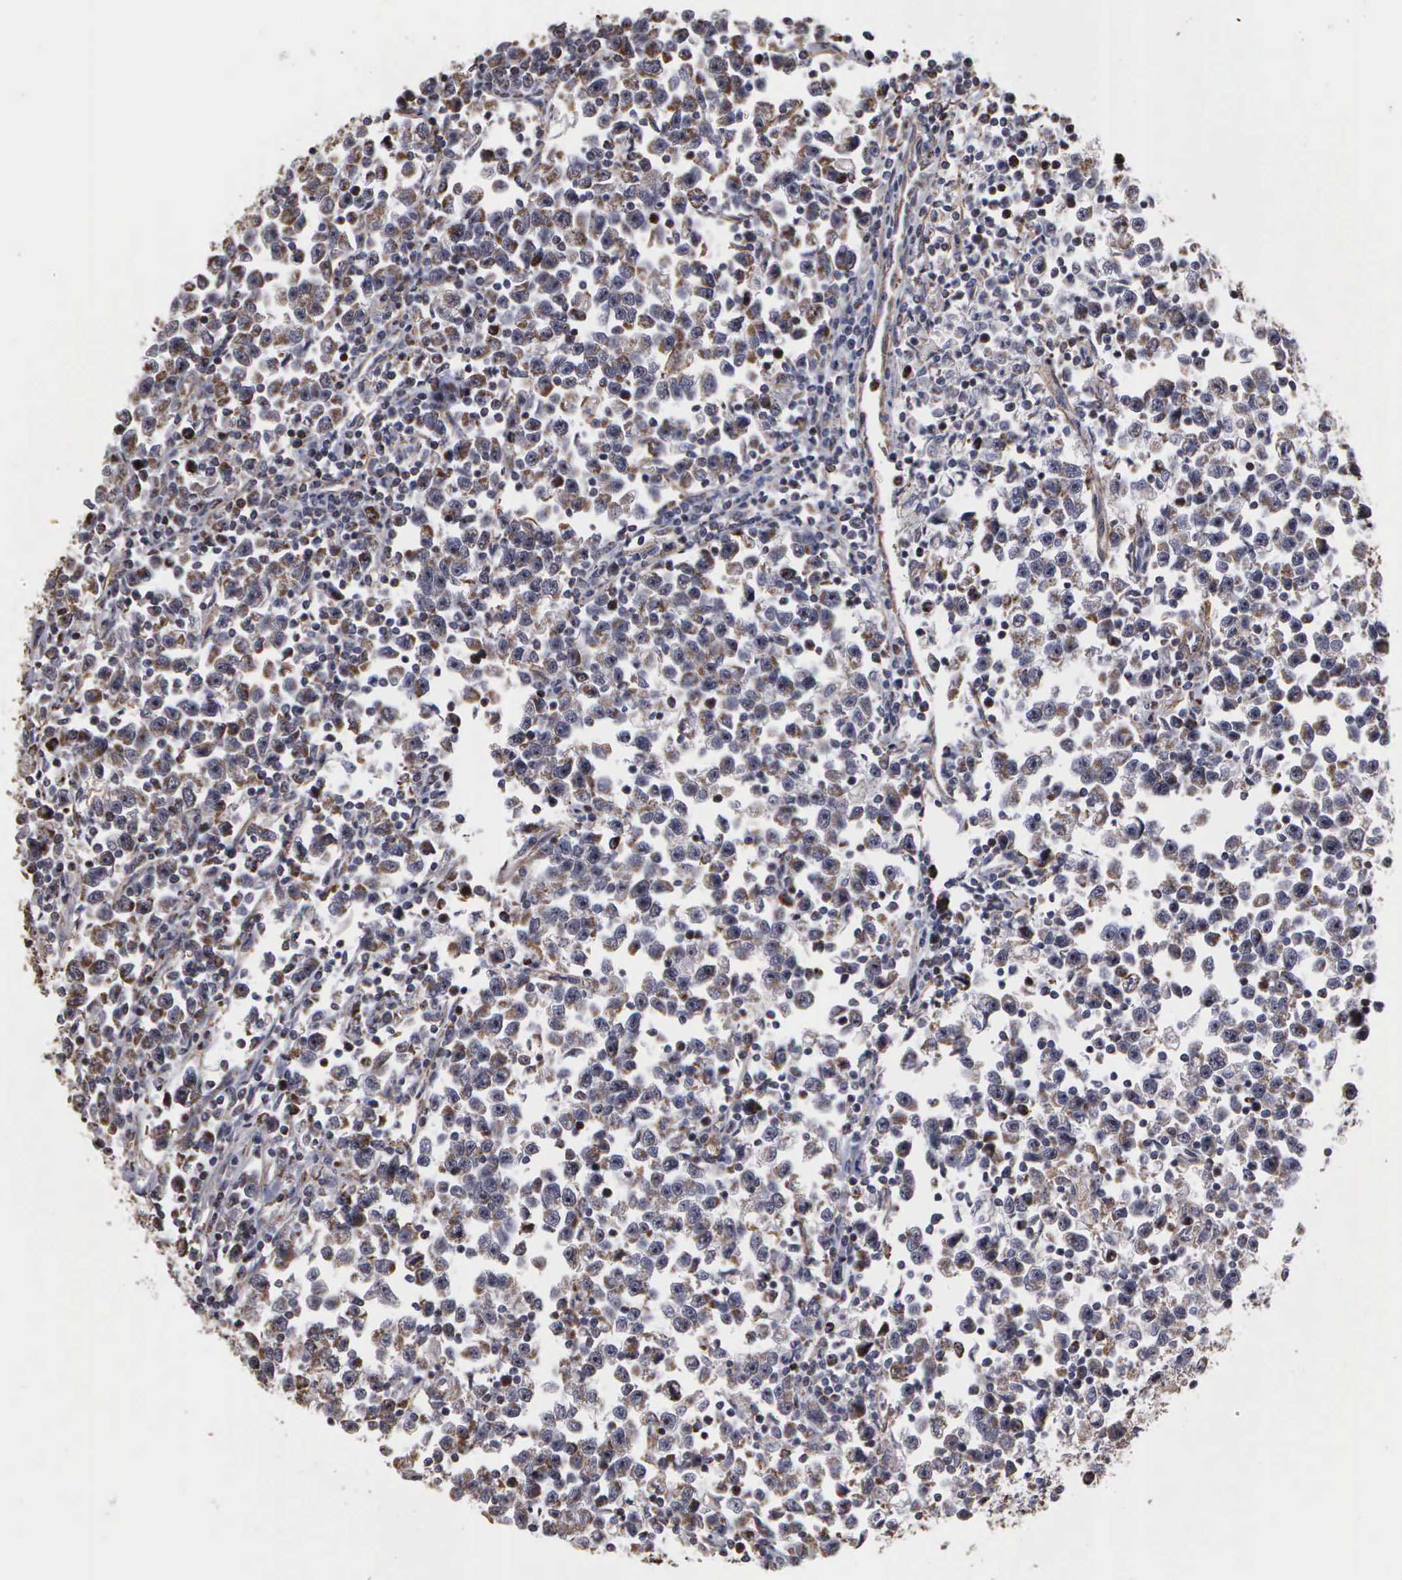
{"staining": {"intensity": "weak", "quantity": "25%-75%", "location": "cytoplasmic/membranous"}, "tissue": "testis cancer", "cell_type": "Tumor cells", "image_type": "cancer", "snomed": [{"axis": "morphology", "description": "Seminoma, NOS"}, {"axis": "topography", "description": "Testis"}], "caption": "Human testis cancer stained with a brown dye shows weak cytoplasmic/membranous positive expression in about 25%-75% of tumor cells.", "gene": "NGDN", "patient": {"sex": "male", "age": 43}}